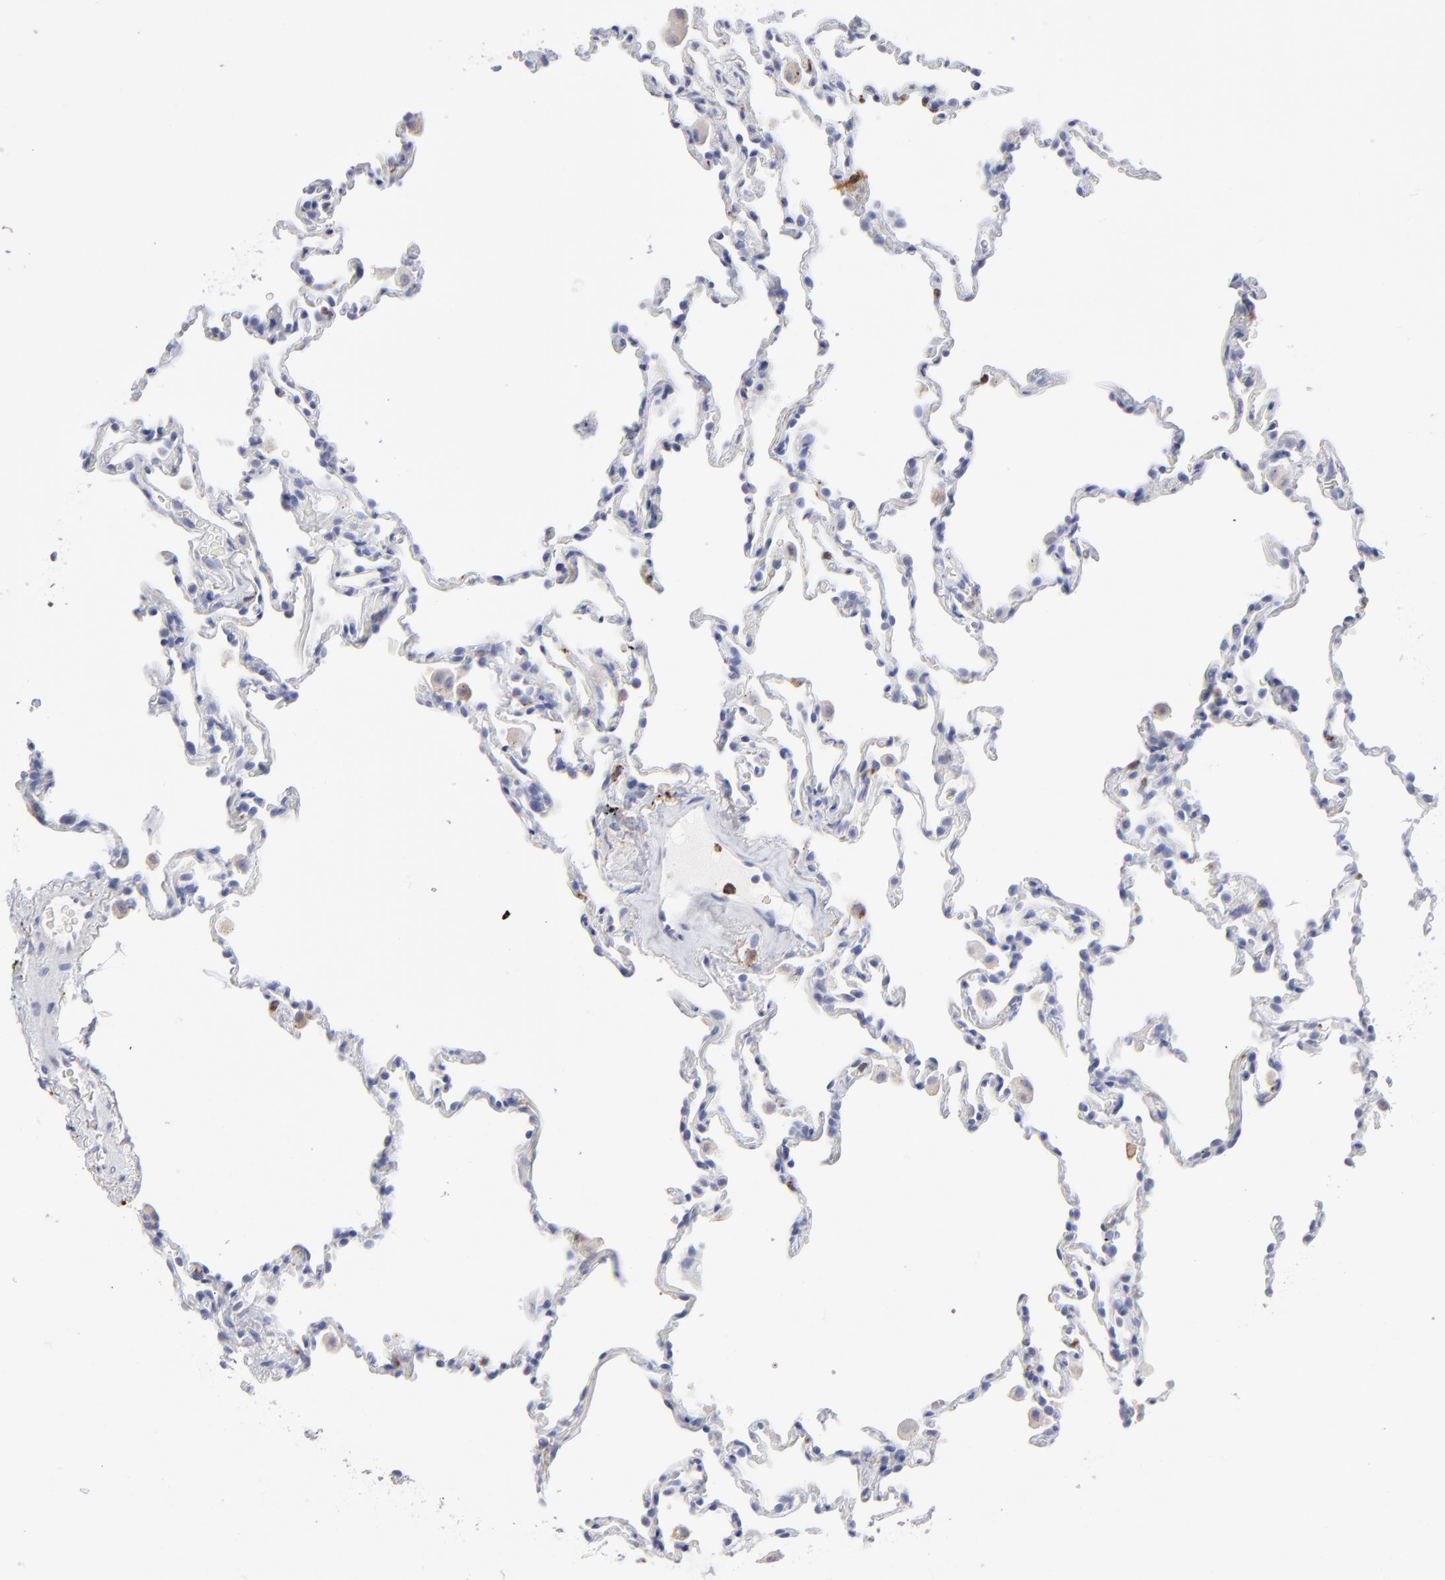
{"staining": {"intensity": "negative", "quantity": "none", "location": "none"}, "tissue": "lung", "cell_type": "Alveolar cells", "image_type": "normal", "snomed": [{"axis": "morphology", "description": "Normal tissue, NOS"}, {"axis": "morphology", "description": "Soft tissue tumor metastatic"}, {"axis": "topography", "description": "Lung"}], "caption": "IHC image of normal lung: human lung stained with DAB demonstrates no significant protein expression in alveolar cells.", "gene": "CD180", "patient": {"sex": "male", "age": 59}}